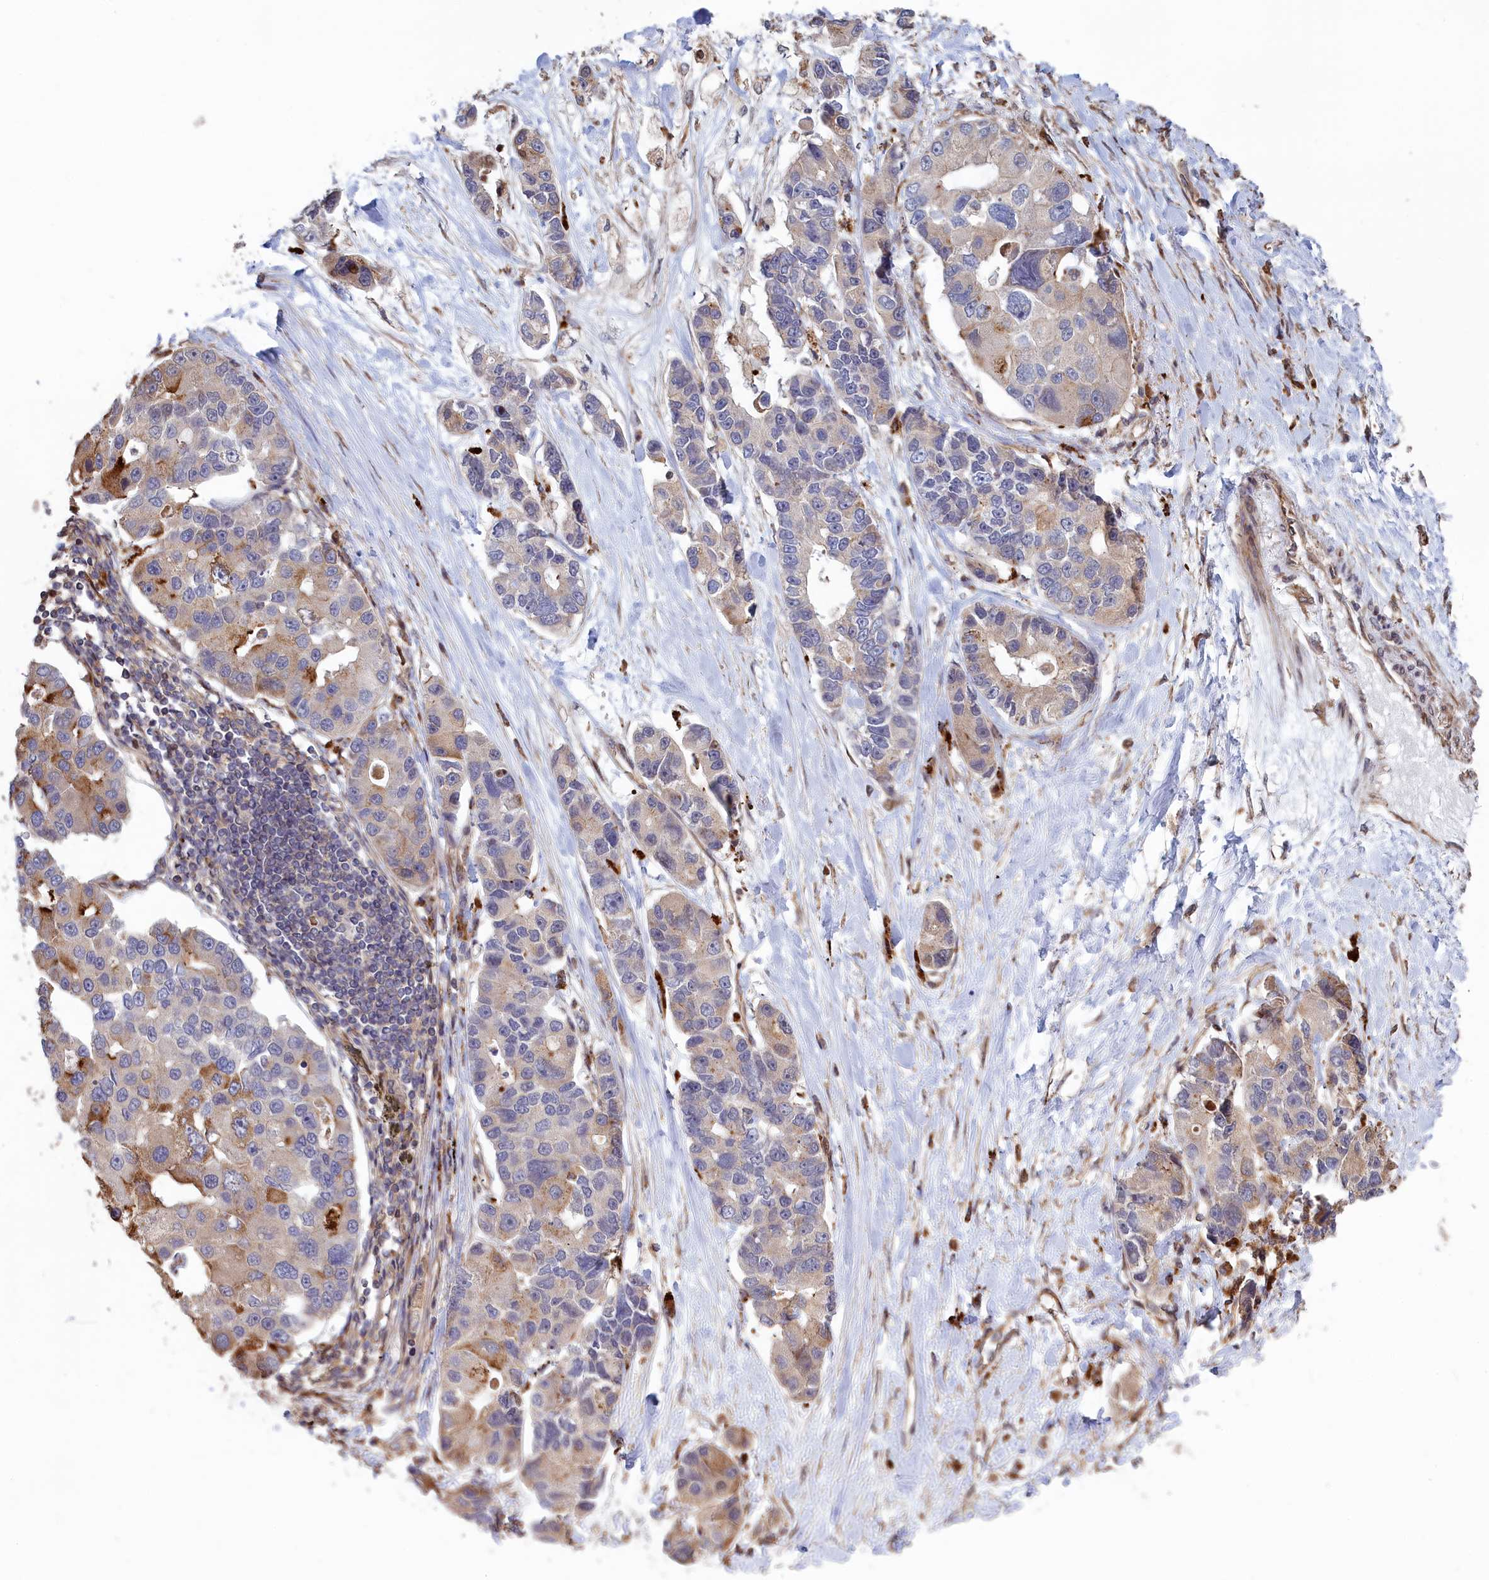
{"staining": {"intensity": "moderate", "quantity": "<25%", "location": "cytoplasmic/membranous"}, "tissue": "lung cancer", "cell_type": "Tumor cells", "image_type": "cancer", "snomed": [{"axis": "morphology", "description": "Adenocarcinoma, NOS"}, {"axis": "topography", "description": "Lung"}], "caption": "IHC histopathology image of human lung cancer stained for a protein (brown), which reveals low levels of moderate cytoplasmic/membranous positivity in about <25% of tumor cells.", "gene": "RILPL1", "patient": {"sex": "female", "age": 54}}